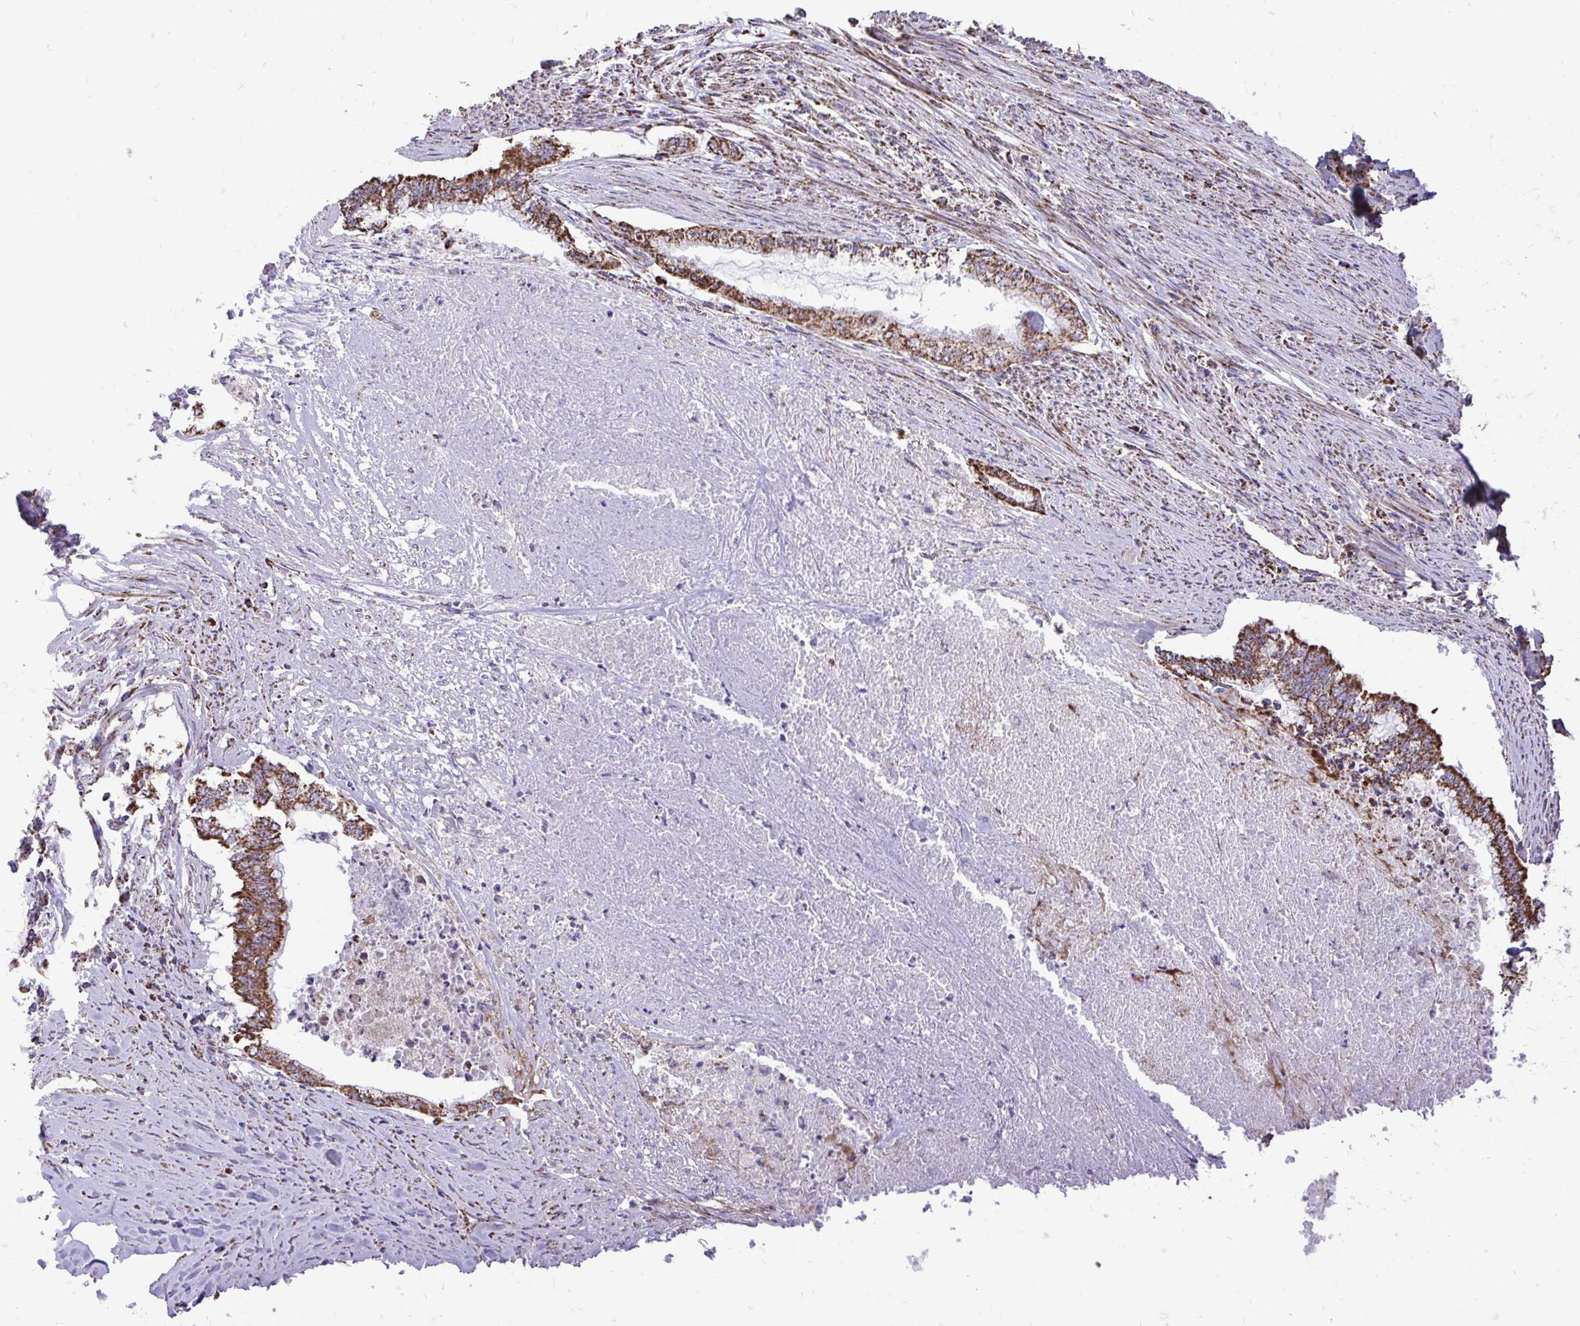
{"staining": {"intensity": "moderate", "quantity": ">75%", "location": "cytoplasmic/membranous"}, "tissue": "endometrial cancer", "cell_type": "Tumor cells", "image_type": "cancer", "snomed": [{"axis": "morphology", "description": "Adenocarcinoma, NOS"}, {"axis": "topography", "description": "Endometrium"}], "caption": "IHC staining of endometrial adenocarcinoma, which reveals medium levels of moderate cytoplasmic/membranous staining in approximately >75% of tumor cells indicating moderate cytoplasmic/membranous protein staining. The staining was performed using DAB (3,3'-diaminobenzidine) (brown) for protein detection and nuclei were counterstained in hematoxylin (blue).", "gene": "UBE2C", "patient": {"sex": "female", "age": 79}}